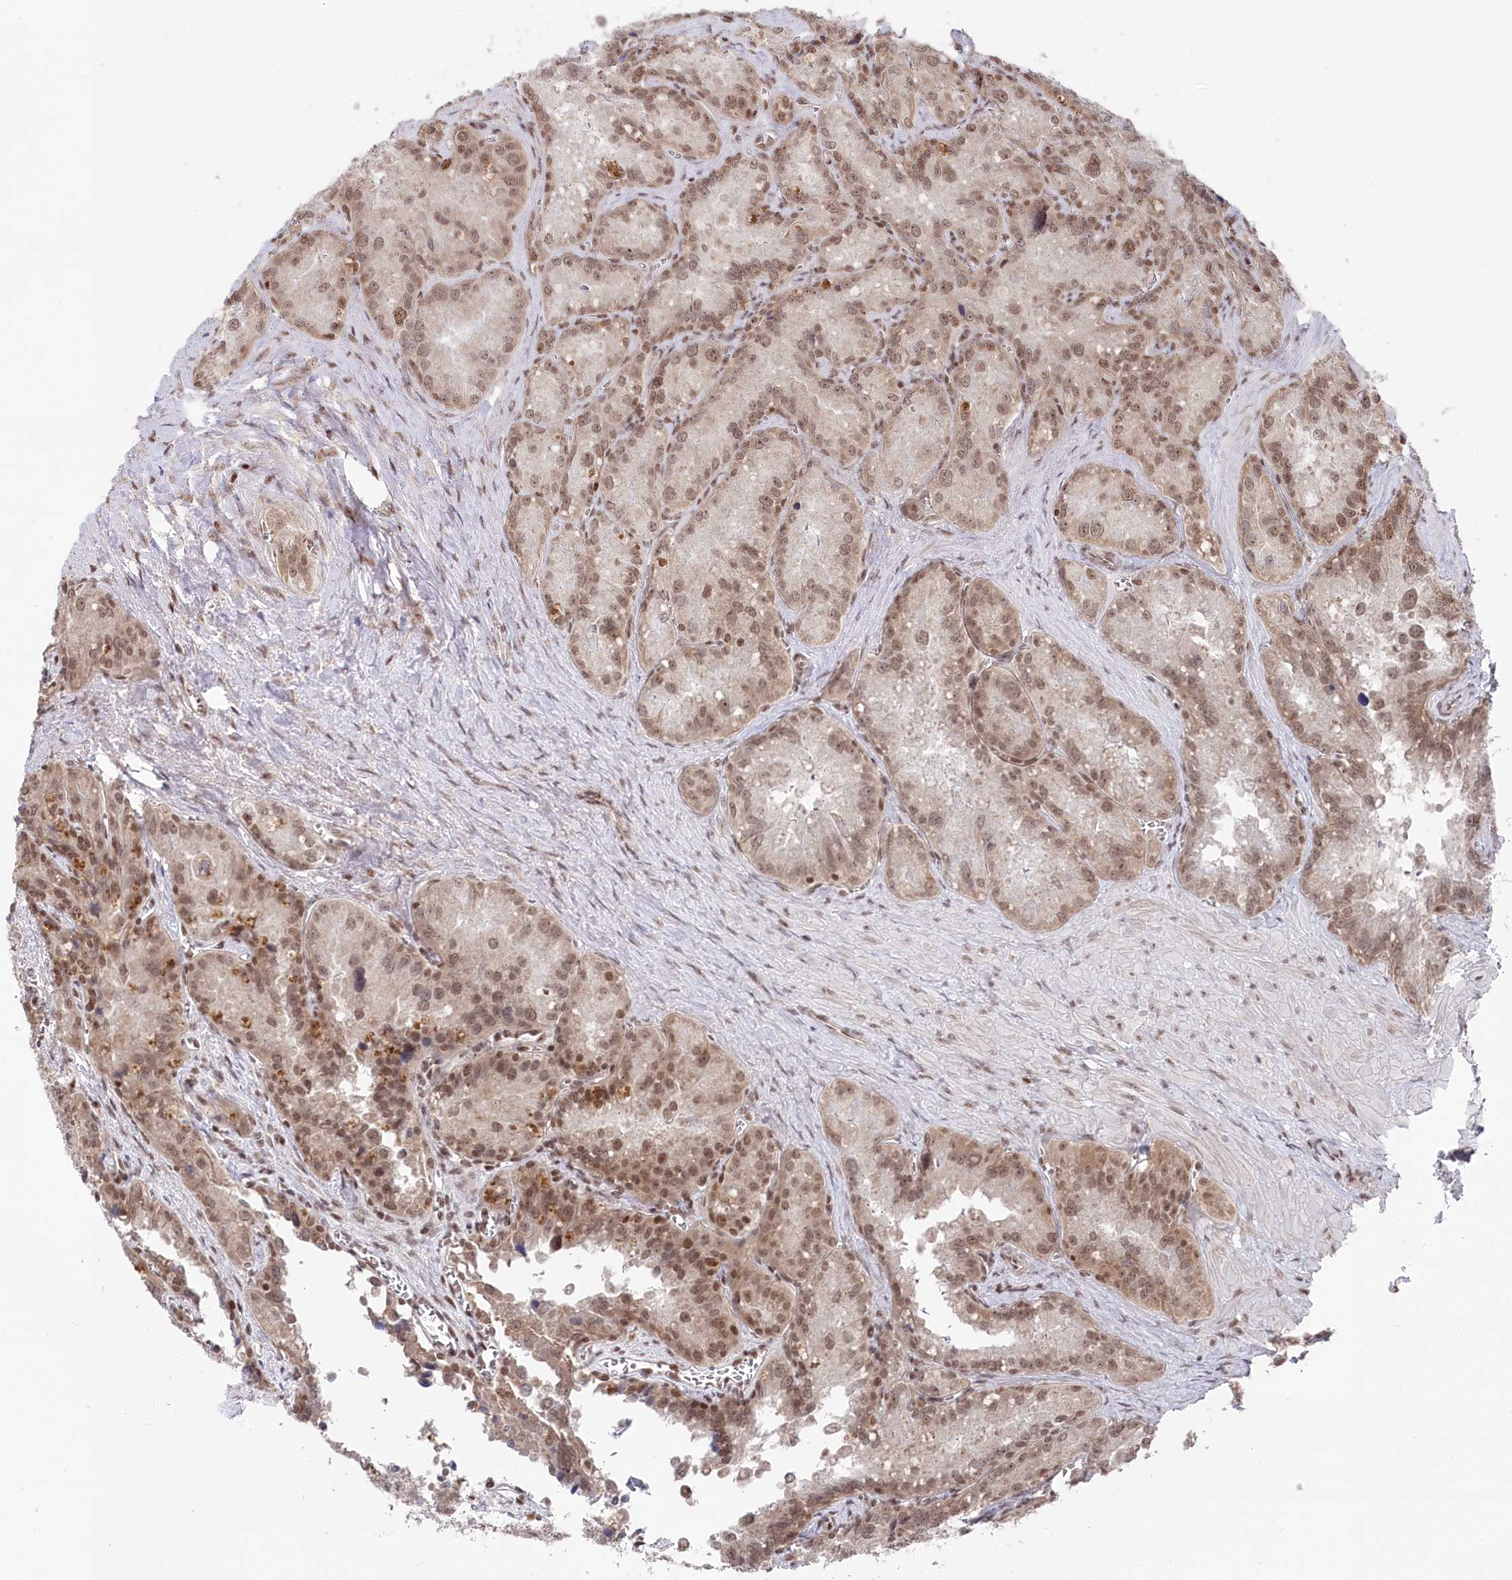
{"staining": {"intensity": "moderate", "quantity": ">75%", "location": "nuclear"}, "tissue": "seminal vesicle", "cell_type": "Glandular cells", "image_type": "normal", "snomed": [{"axis": "morphology", "description": "Normal tissue, NOS"}, {"axis": "topography", "description": "Seminal veicle"}], "caption": "High-power microscopy captured an immunohistochemistry (IHC) photomicrograph of normal seminal vesicle, revealing moderate nuclear positivity in approximately >75% of glandular cells.", "gene": "CGGBP1", "patient": {"sex": "male", "age": 62}}